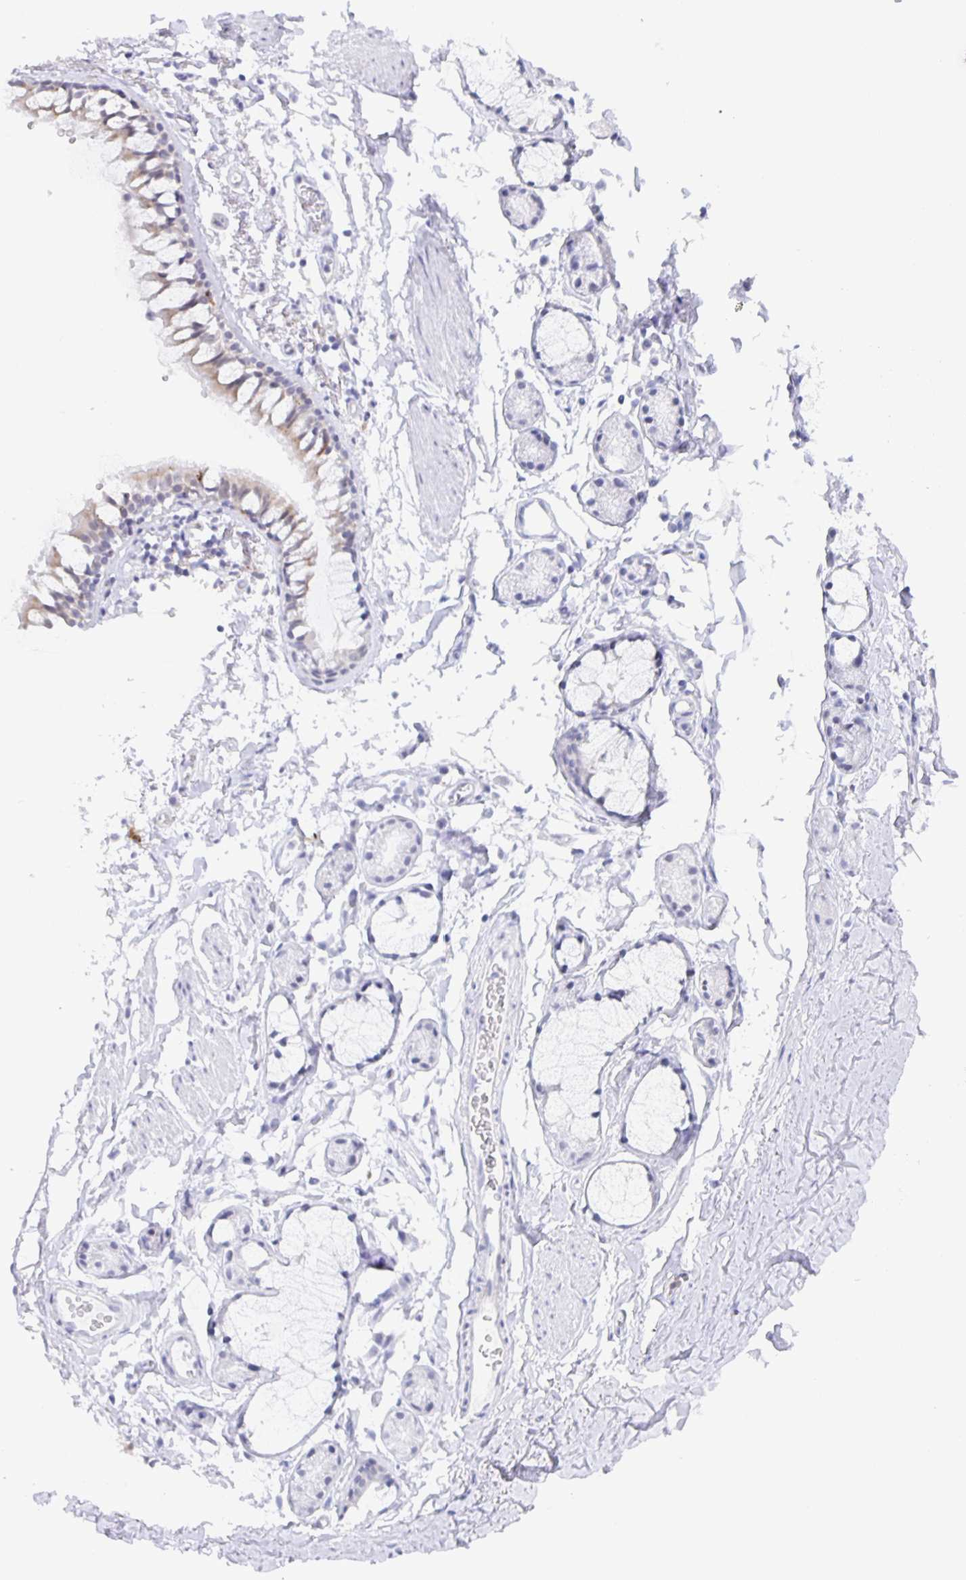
{"staining": {"intensity": "negative", "quantity": "none", "location": "none"}, "tissue": "soft tissue", "cell_type": "Chondrocytes", "image_type": "normal", "snomed": [{"axis": "morphology", "description": "Normal tissue, NOS"}, {"axis": "topography", "description": "Cartilage tissue"}, {"axis": "topography", "description": "Bronchus"}, {"axis": "topography", "description": "Peripheral nerve tissue"}], "caption": "Immunohistochemistry (IHC) photomicrograph of normal human soft tissue stained for a protein (brown), which exhibits no staining in chondrocytes. (DAB (3,3'-diaminobenzidine) IHC visualized using brightfield microscopy, high magnification).", "gene": "LIPA", "patient": {"sex": "female", "age": 59}}